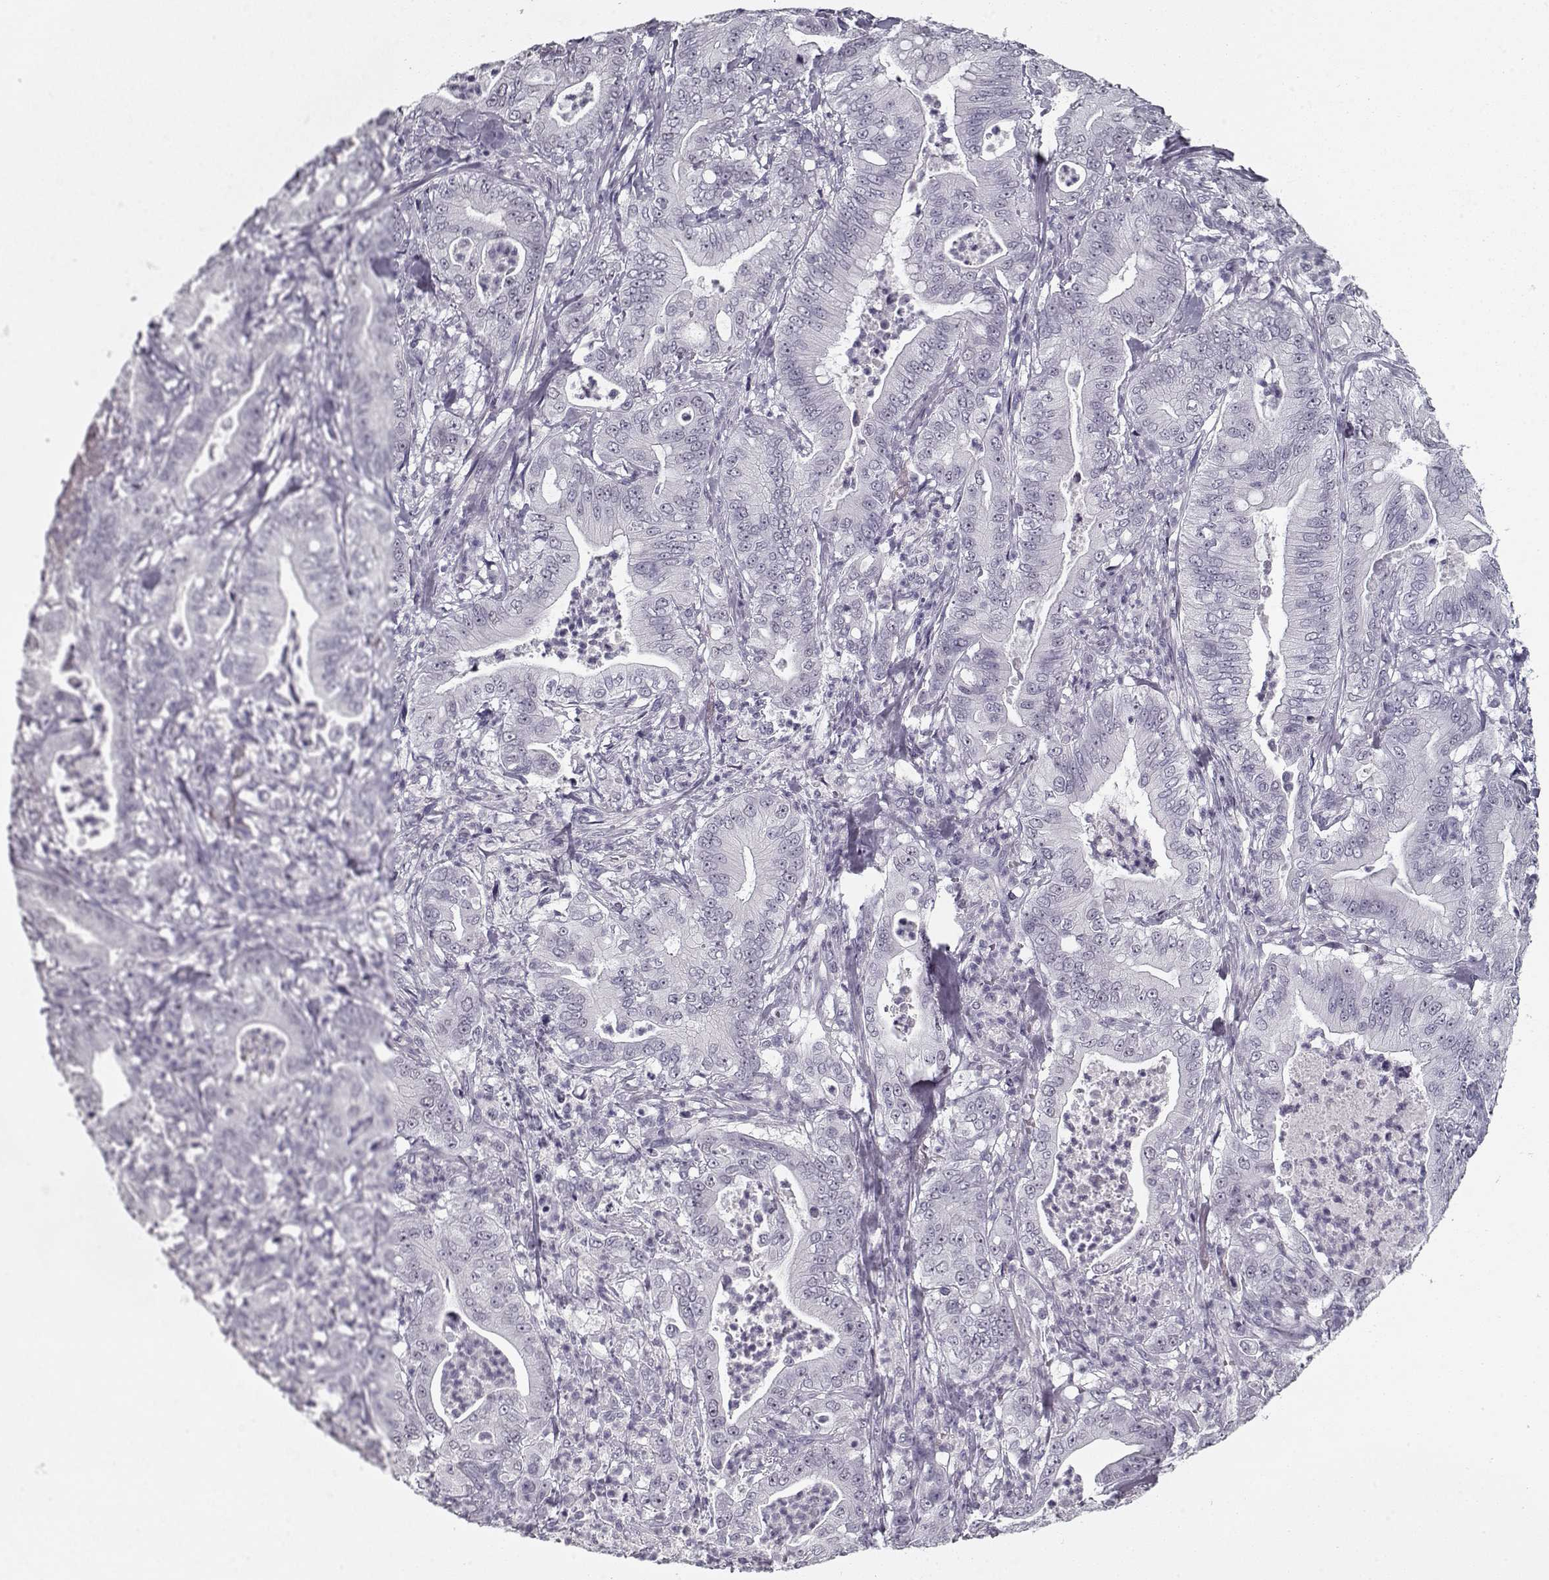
{"staining": {"intensity": "negative", "quantity": "none", "location": "none"}, "tissue": "pancreatic cancer", "cell_type": "Tumor cells", "image_type": "cancer", "snomed": [{"axis": "morphology", "description": "Adenocarcinoma, NOS"}, {"axis": "topography", "description": "Pancreas"}], "caption": "Pancreatic cancer (adenocarcinoma) was stained to show a protein in brown. There is no significant positivity in tumor cells. The staining was performed using DAB (3,3'-diaminobenzidine) to visualize the protein expression in brown, while the nuclei were stained in blue with hematoxylin (Magnification: 20x).", "gene": "RNF32", "patient": {"sex": "male", "age": 71}}